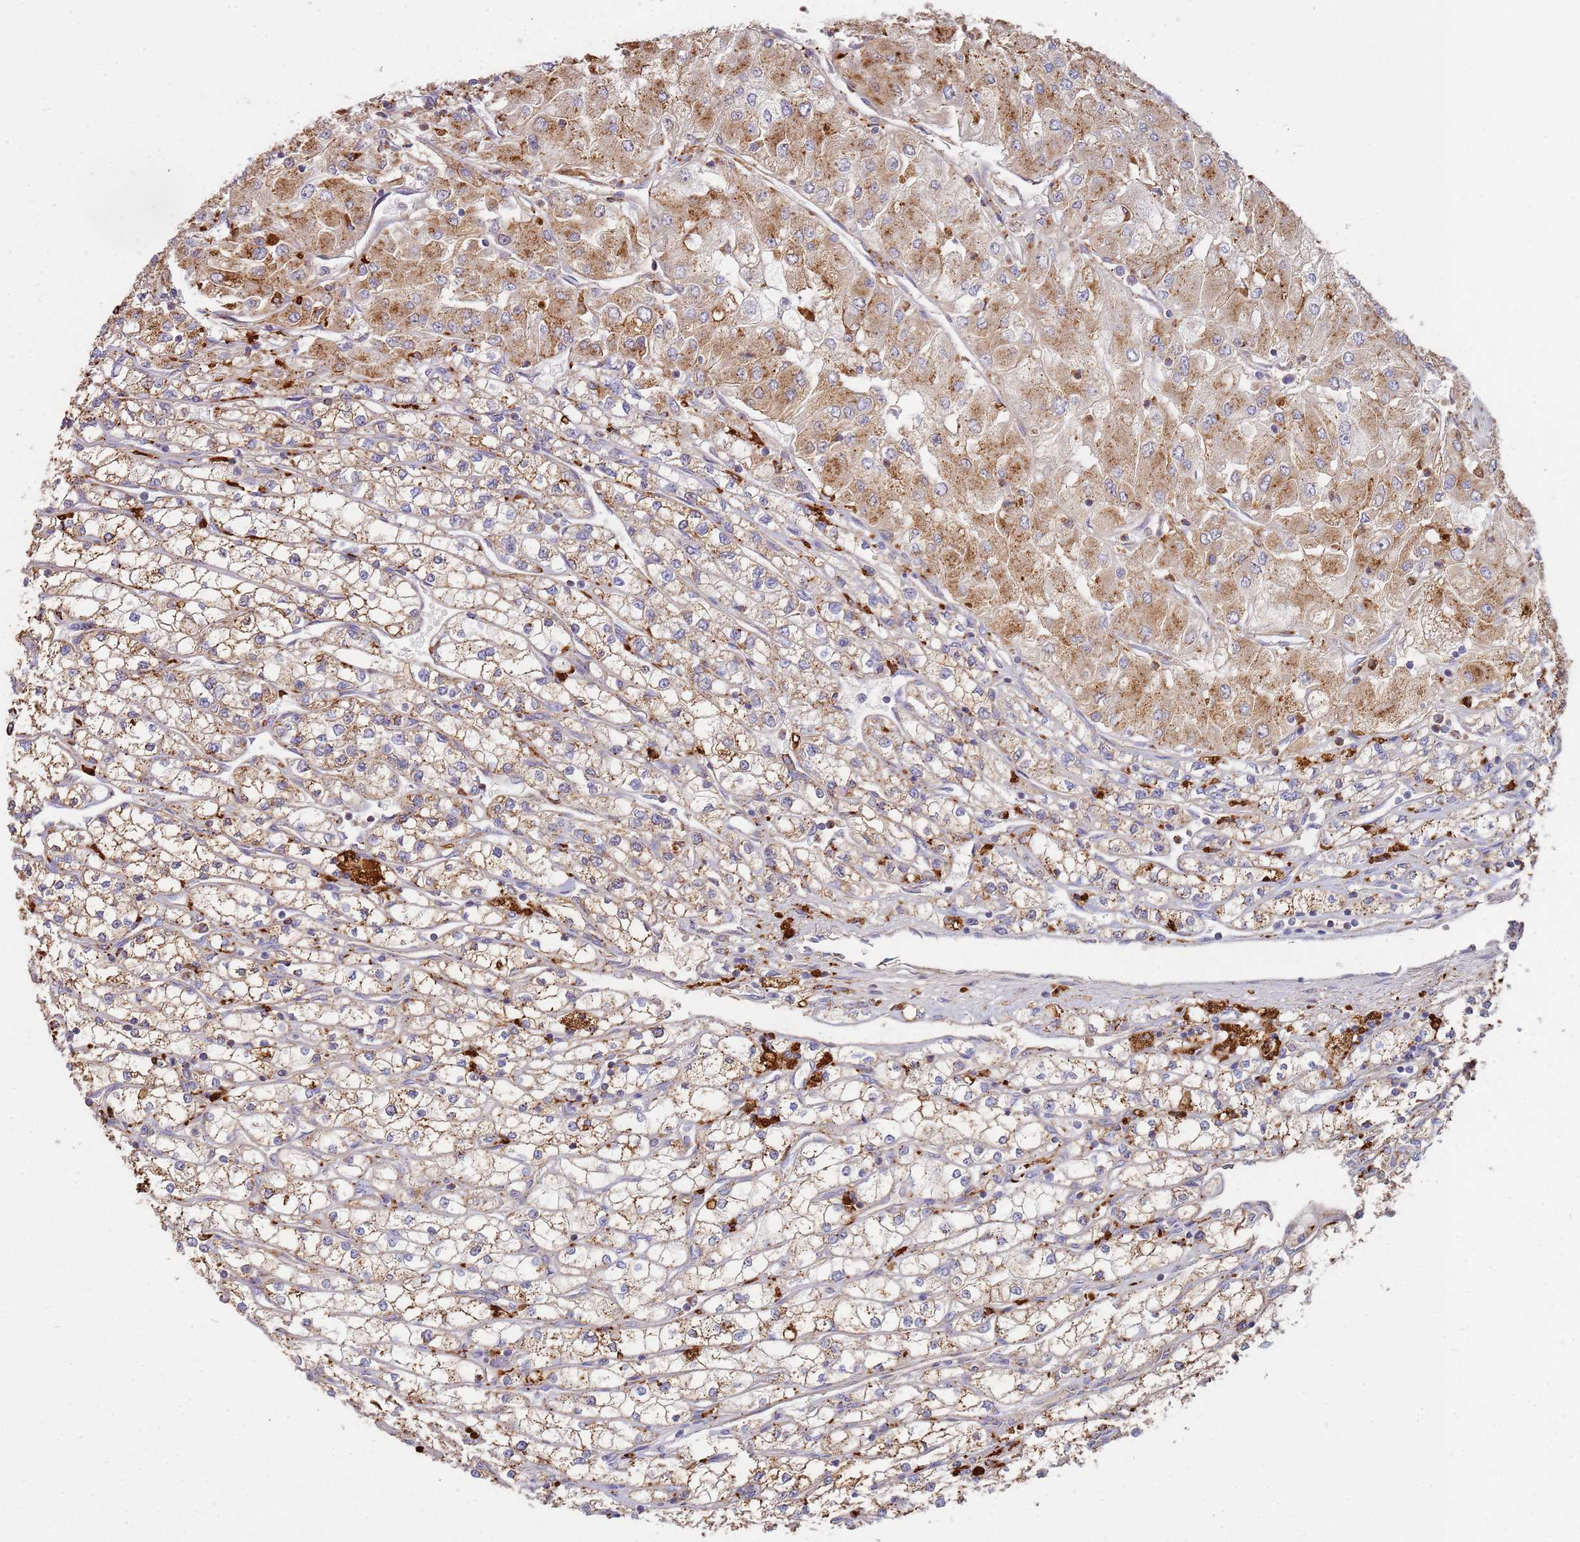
{"staining": {"intensity": "moderate", "quantity": ">75%", "location": "cytoplasmic/membranous"}, "tissue": "renal cancer", "cell_type": "Tumor cells", "image_type": "cancer", "snomed": [{"axis": "morphology", "description": "Adenocarcinoma, NOS"}, {"axis": "topography", "description": "Kidney"}], "caption": "The micrograph demonstrates staining of renal cancer, revealing moderate cytoplasmic/membranous protein staining (brown color) within tumor cells. The staining was performed using DAB (3,3'-diaminobenzidine) to visualize the protein expression in brown, while the nuclei were stained in blue with hematoxylin (Magnification: 20x).", "gene": "TMEM229B", "patient": {"sex": "male", "age": 80}}